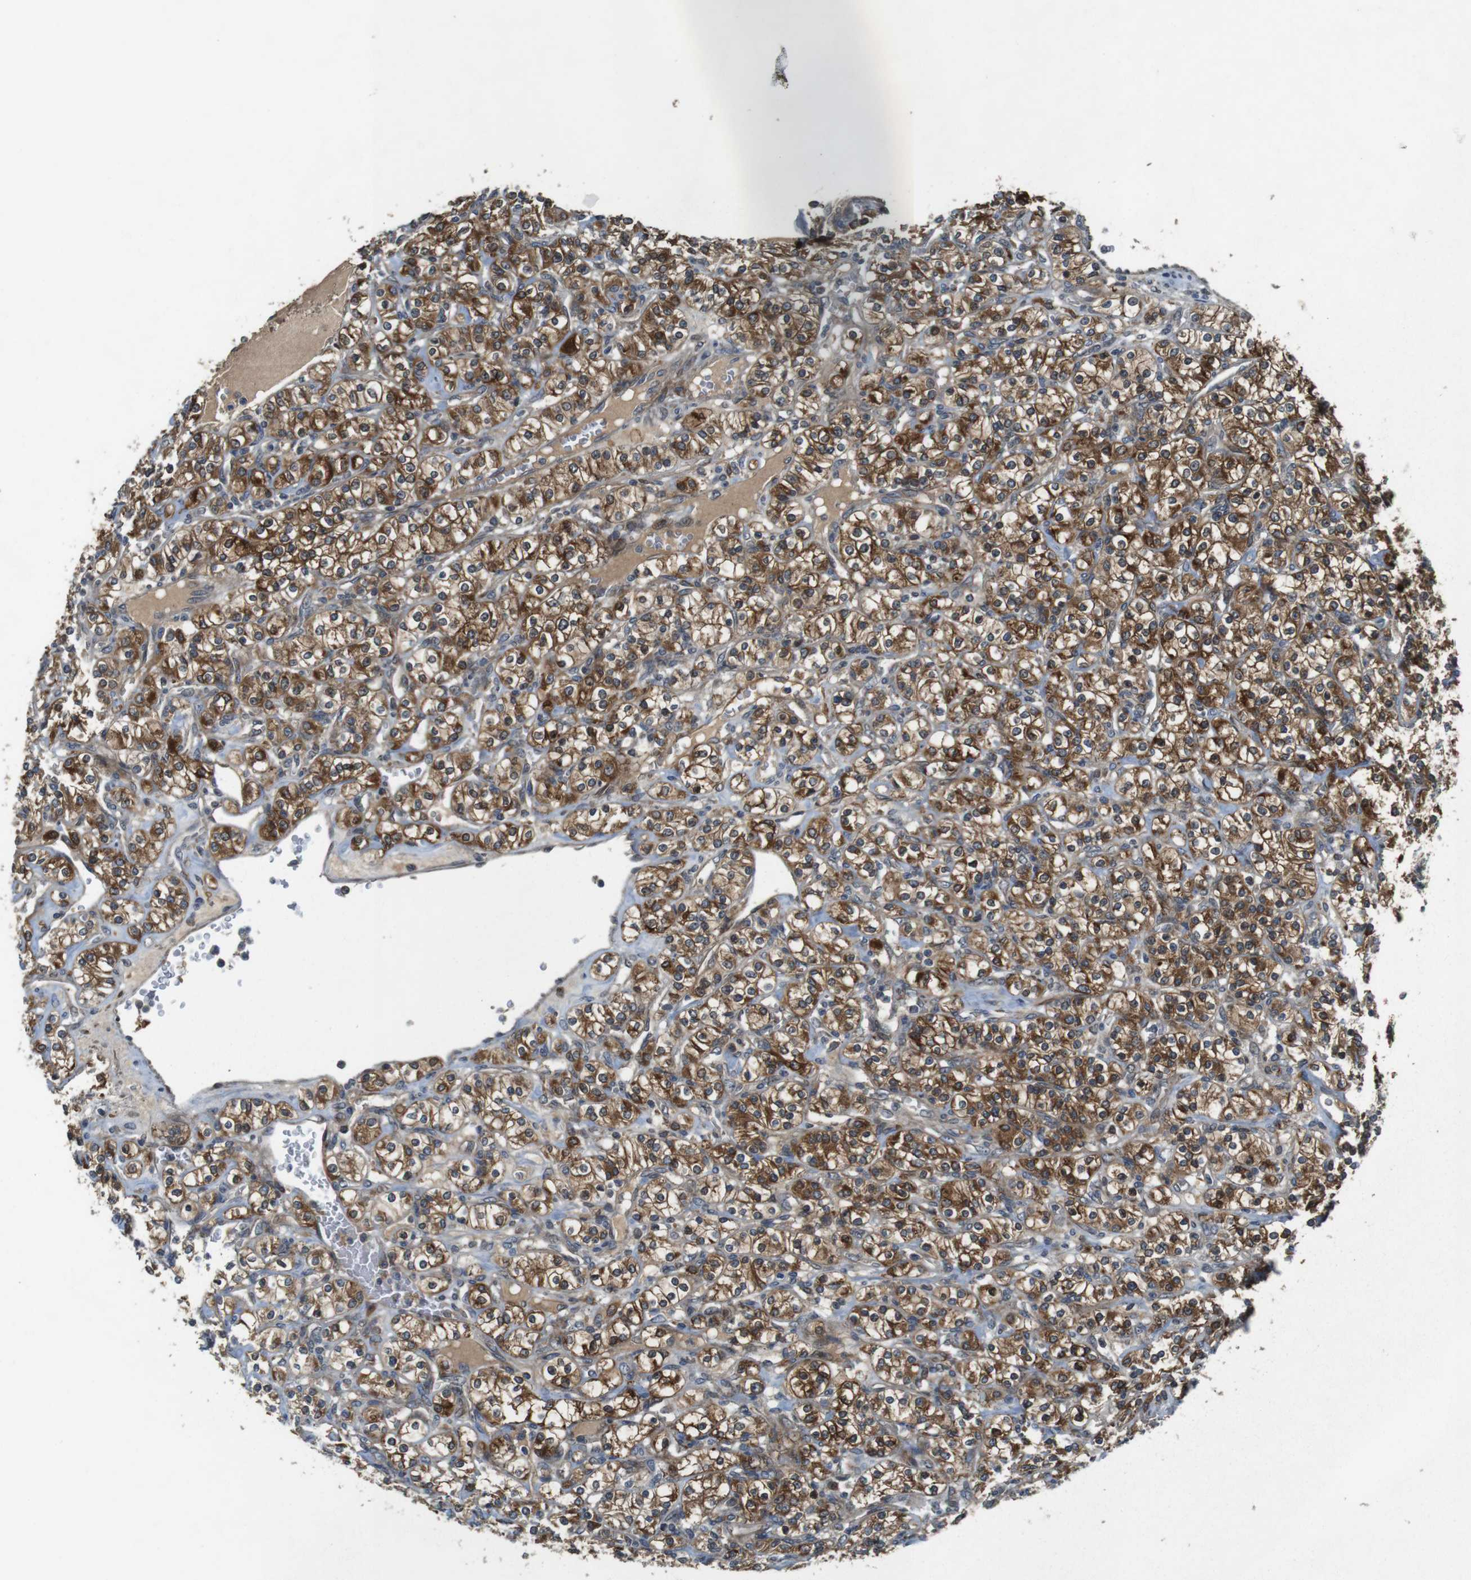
{"staining": {"intensity": "moderate", "quantity": ">75%", "location": "cytoplasmic/membranous"}, "tissue": "renal cancer", "cell_type": "Tumor cells", "image_type": "cancer", "snomed": [{"axis": "morphology", "description": "Adenocarcinoma, NOS"}, {"axis": "topography", "description": "Kidney"}], "caption": "A photomicrograph of renal cancer (adenocarcinoma) stained for a protein shows moderate cytoplasmic/membranous brown staining in tumor cells. (DAB (3,3'-diaminobenzidine) IHC with brightfield microscopy, high magnification).", "gene": "IFFO2", "patient": {"sex": "male", "age": 77}}